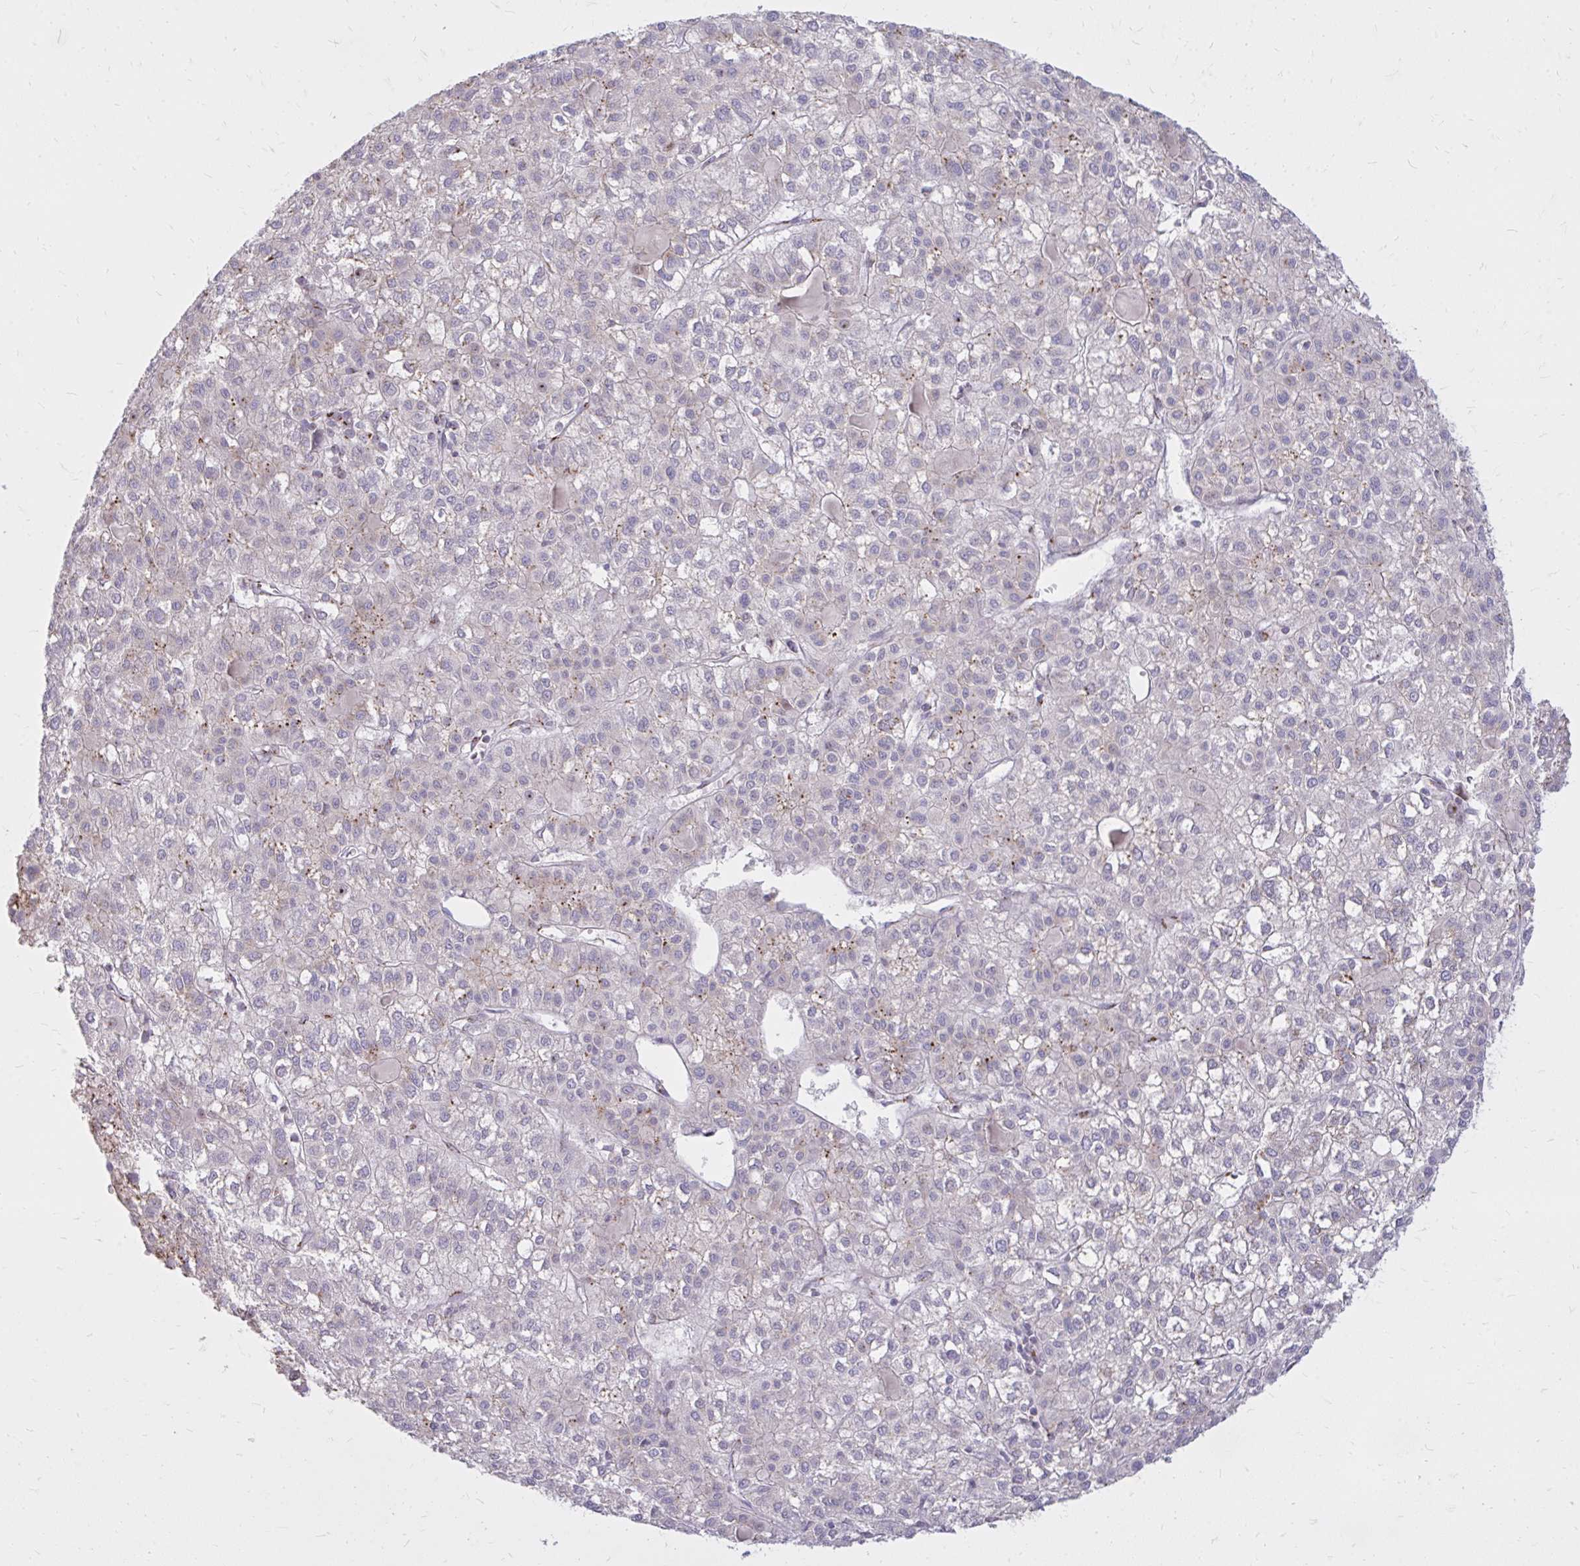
{"staining": {"intensity": "moderate", "quantity": "<25%", "location": "cytoplasmic/membranous"}, "tissue": "liver cancer", "cell_type": "Tumor cells", "image_type": "cancer", "snomed": [{"axis": "morphology", "description": "Carcinoma, Hepatocellular, NOS"}, {"axis": "topography", "description": "Liver"}], "caption": "Immunohistochemical staining of human hepatocellular carcinoma (liver) reveals moderate cytoplasmic/membranous protein positivity in about <25% of tumor cells.", "gene": "RAB6B", "patient": {"sex": "female", "age": 43}}